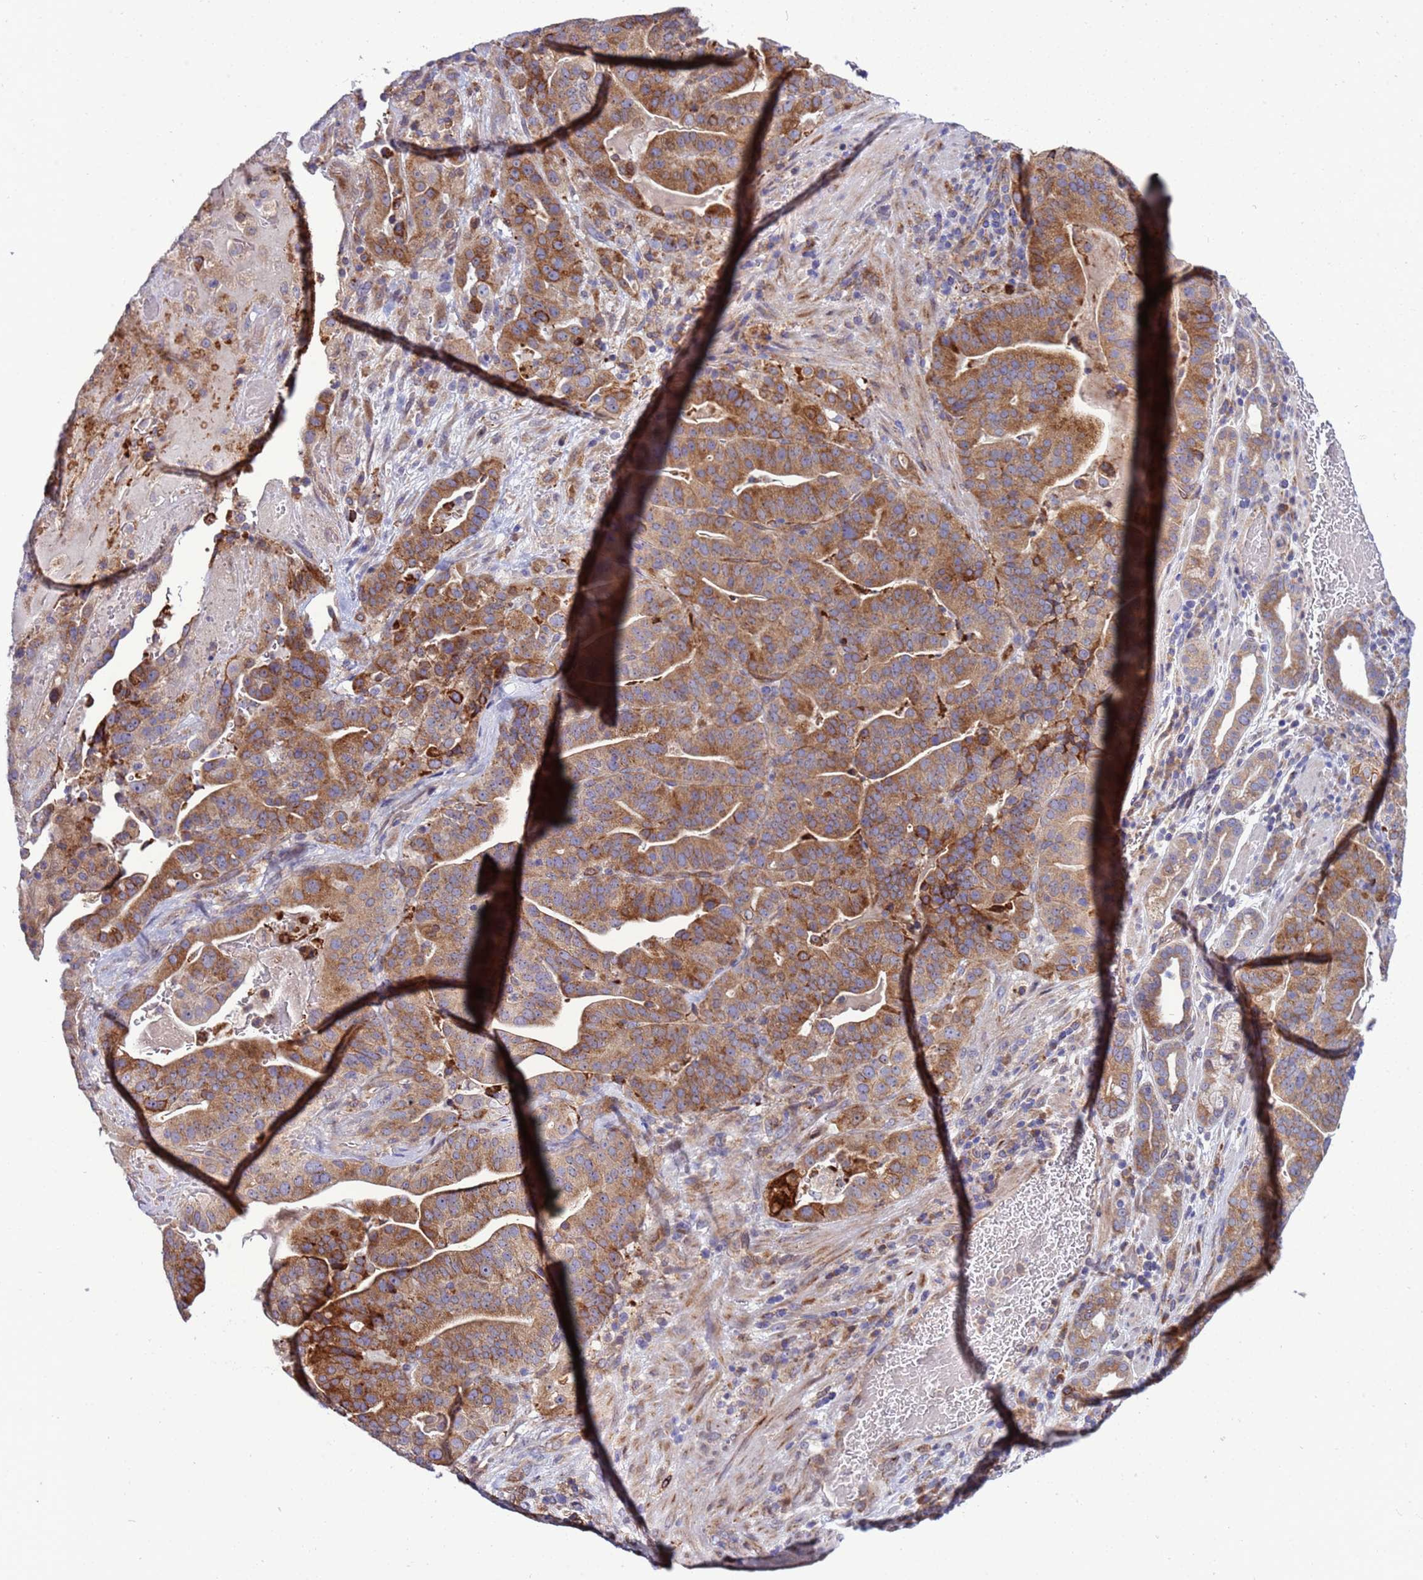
{"staining": {"intensity": "moderate", "quantity": ">75%", "location": "cytoplasmic/membranous"}, "tissue": "stomach cancer", "cell_type": "Tumor cells", "image_type": "cancer", "snomed": [{"axis": "morphology", "description": "Adenocarcinoma, NOS"}, {"axis": "topography", "description": "Stomach"}], "caption": "Tumor cells show medium levels of moderate cytoplasmic/membranous staining in about >75% of cells in human stomach adenocarcinoma.", "gene": "RAPGEF4", "patient": {"sex": "male", "age": 48}}